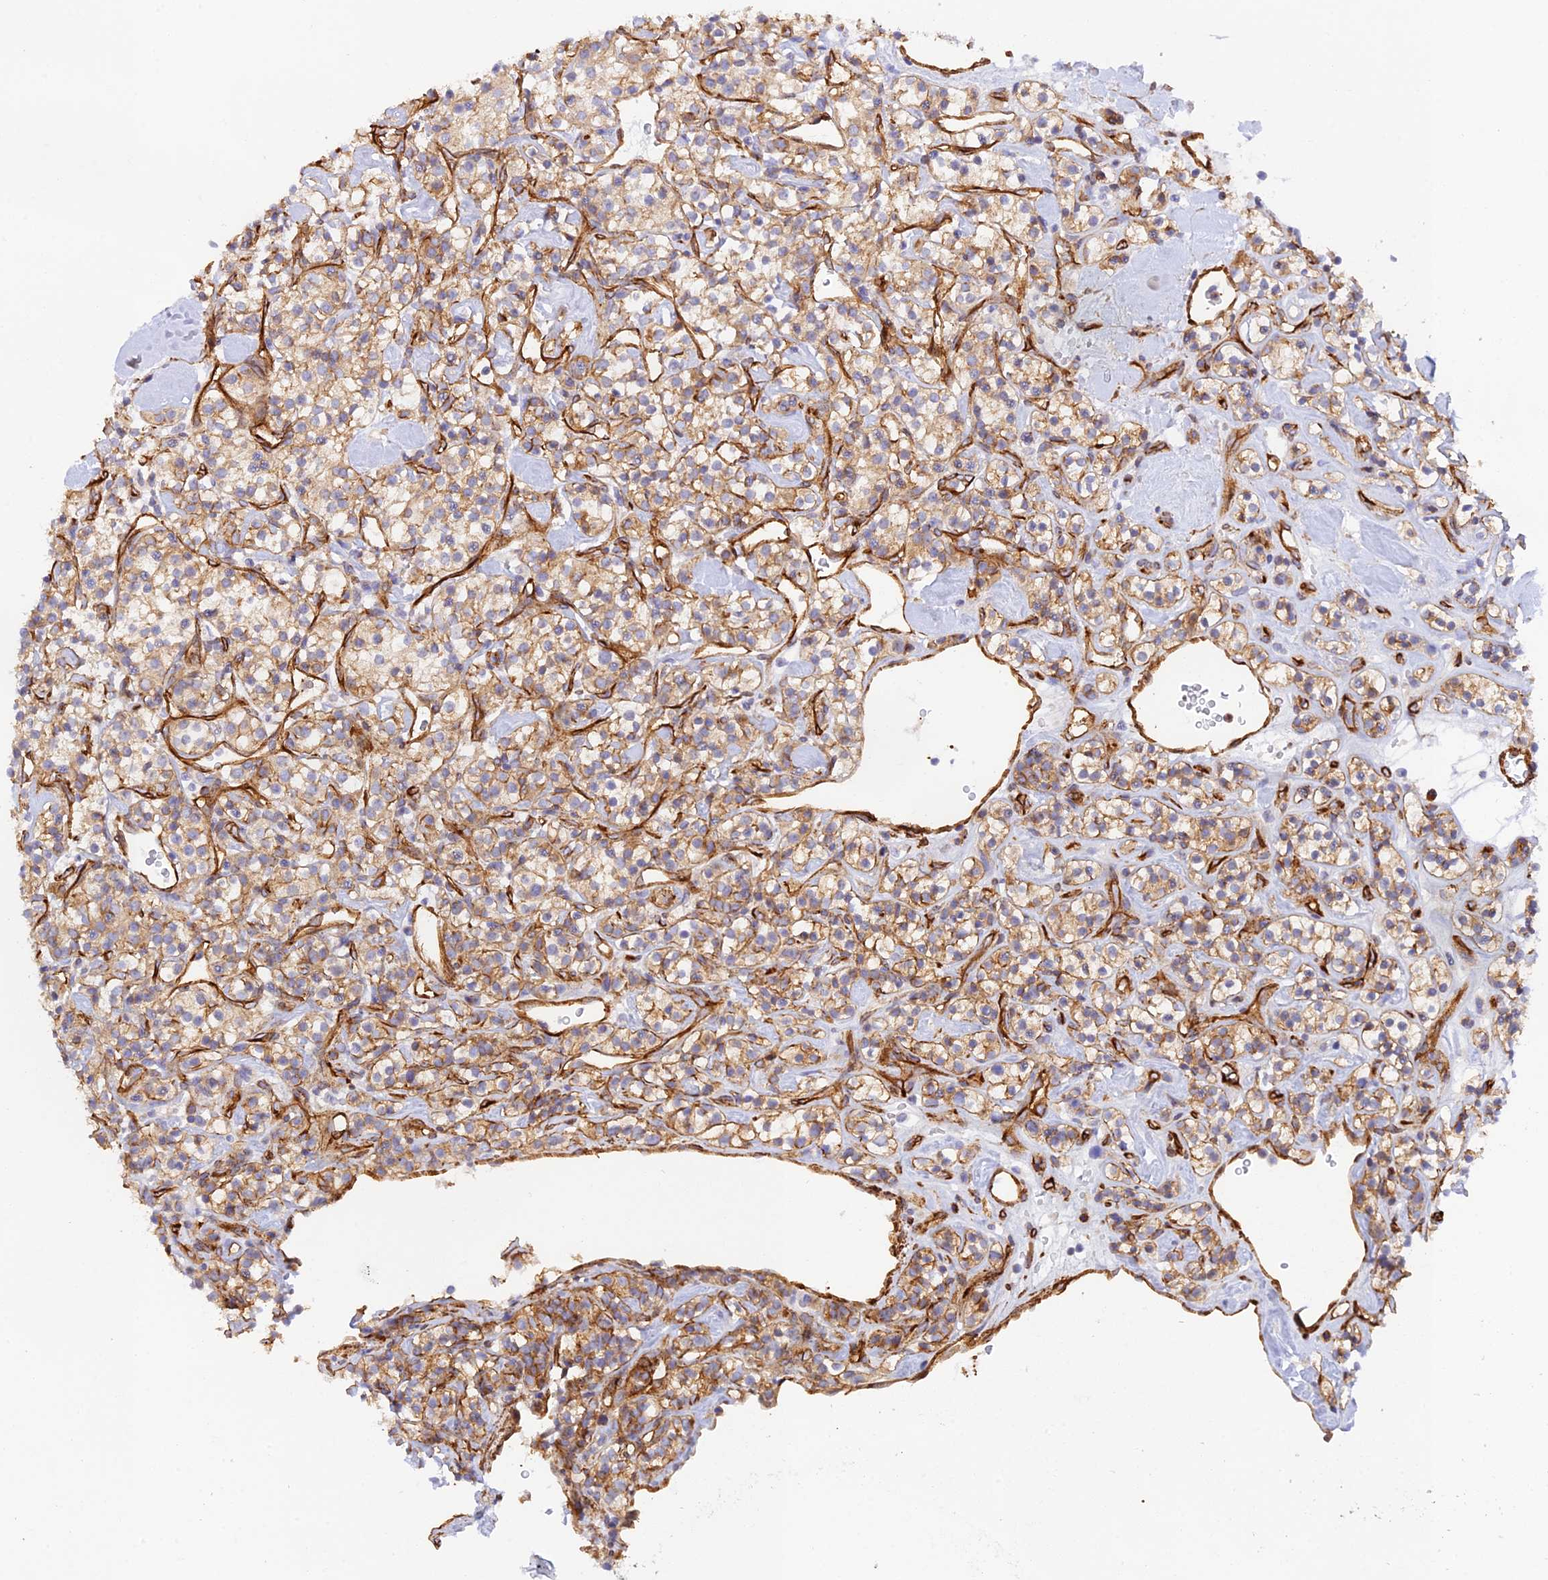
{"staining": {"intensity": "moderate", "quantity": ">75%", "location": "cytoplasmic/membranous"}, "tissue": "renal cancer", "cell_type": "Tumor cells", "image_type": "cancer", "snomed": [{"axis": "morphology", "description": "Adenocarcinoma, NOS"}, {"axis": "topography", "description": "Kidney"}], "caption": "DAB immunohistochemical staining of human renal cancer (adenocarcinoma) exhibits moderate cytoplasmic/membranous protein staining in approximately >75% of tumor cells.", "gene": "MYO9A", "patient": {"sex": "male", "age": 77}}